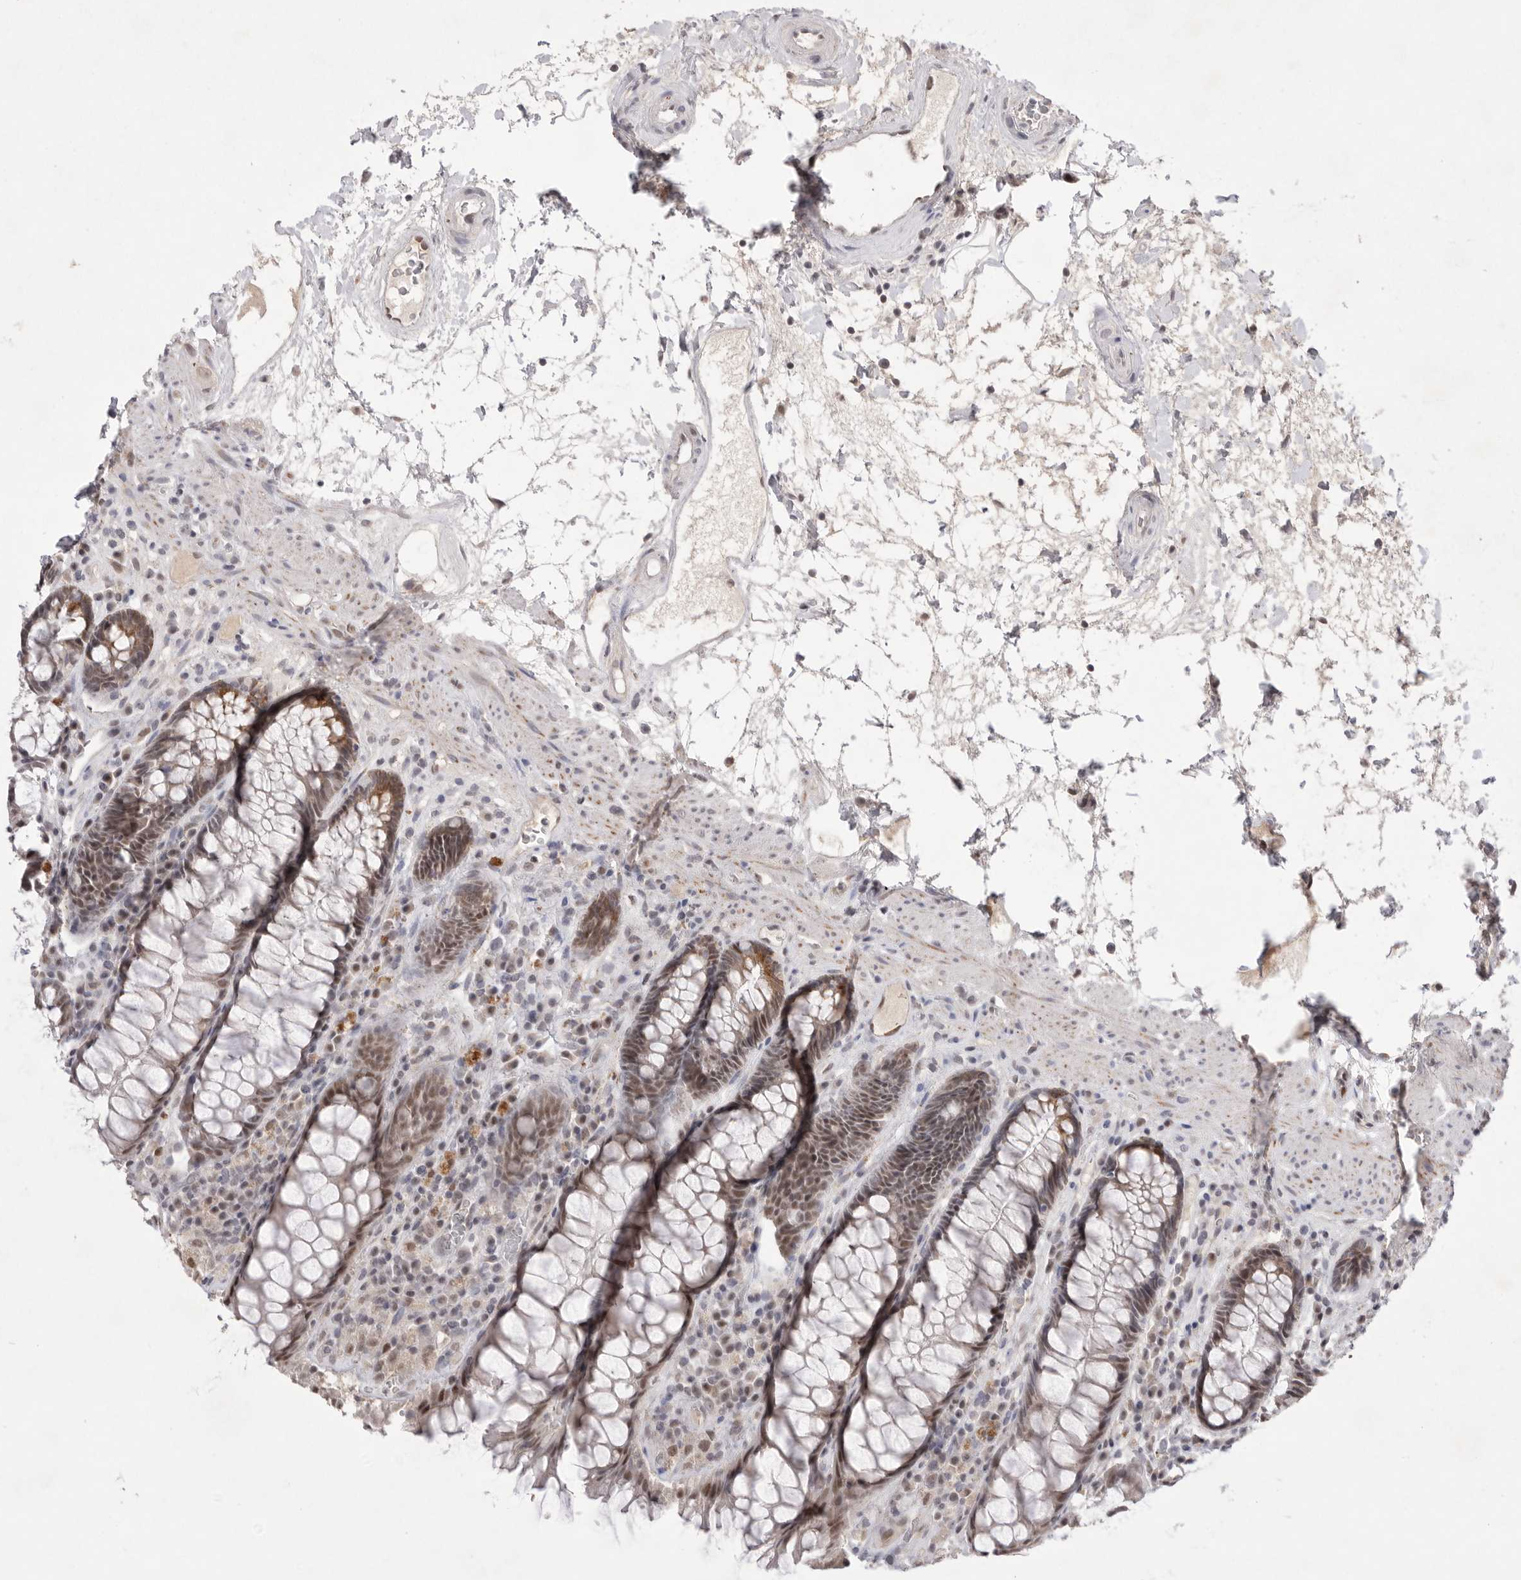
{"staining": {"intensity": "moderate", "quantity": ">75%", "location": "cytoplasmic/membranous,nuclear"}, "tissue": "rectum", "cell_type": "Glandular cells", "image_type": "normal", "snomed": [{"axis": "morphology", "description": "Normal tissue, NOS"}, {"axis": "topography", "description": "Rectum"}], "caption": "This micrograph shows benign rectum stained with immunohistochemistry to label a protein in brown. The cytoplasmic/membranous,nuclear of glandular cells show moderate positivity for the protein. Nuclei are counter-stained blue.", "gene": "HUS1", "patient": {"sex": "male", "age": 64}}